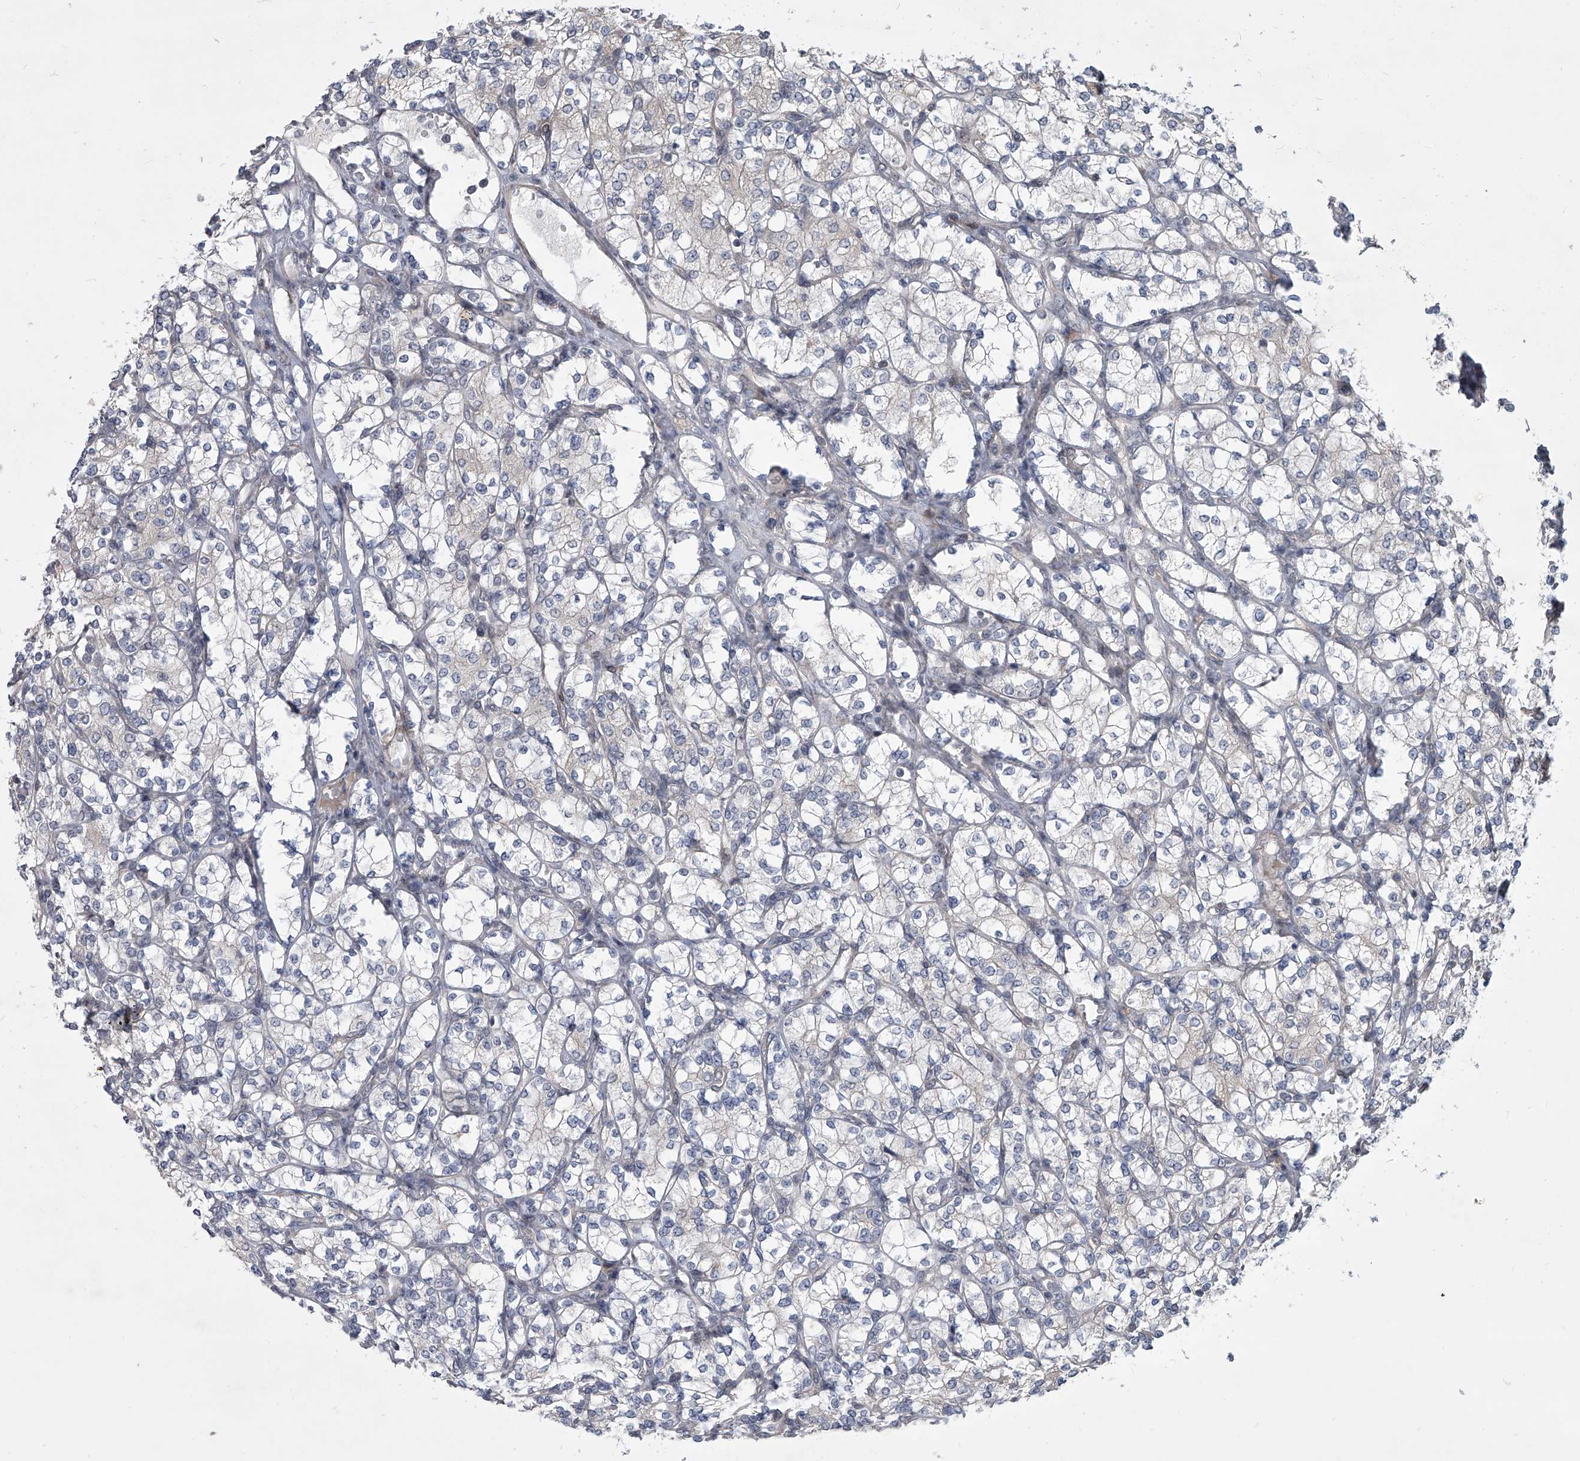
{"staining": {"intensity": "negative", "quantity": "none", "location": "none"}, "tissue": "renal cancer", "cell_type": "Tumor cells", "image_type": "cancer", "snomed": [{"axis": "morphology", "description": "Adenocarcinoma, NOS"}, {"axis": "topography", "description": "Kidney"}], "caption": "DAB (3,3'-diaminobenzidine) immunohistochemical staining of human renal adenocarcinoma displays no significant positivity in tumor cells.", "gene": "HEATR6", "patient": {"sex": "male", "age": 77}}